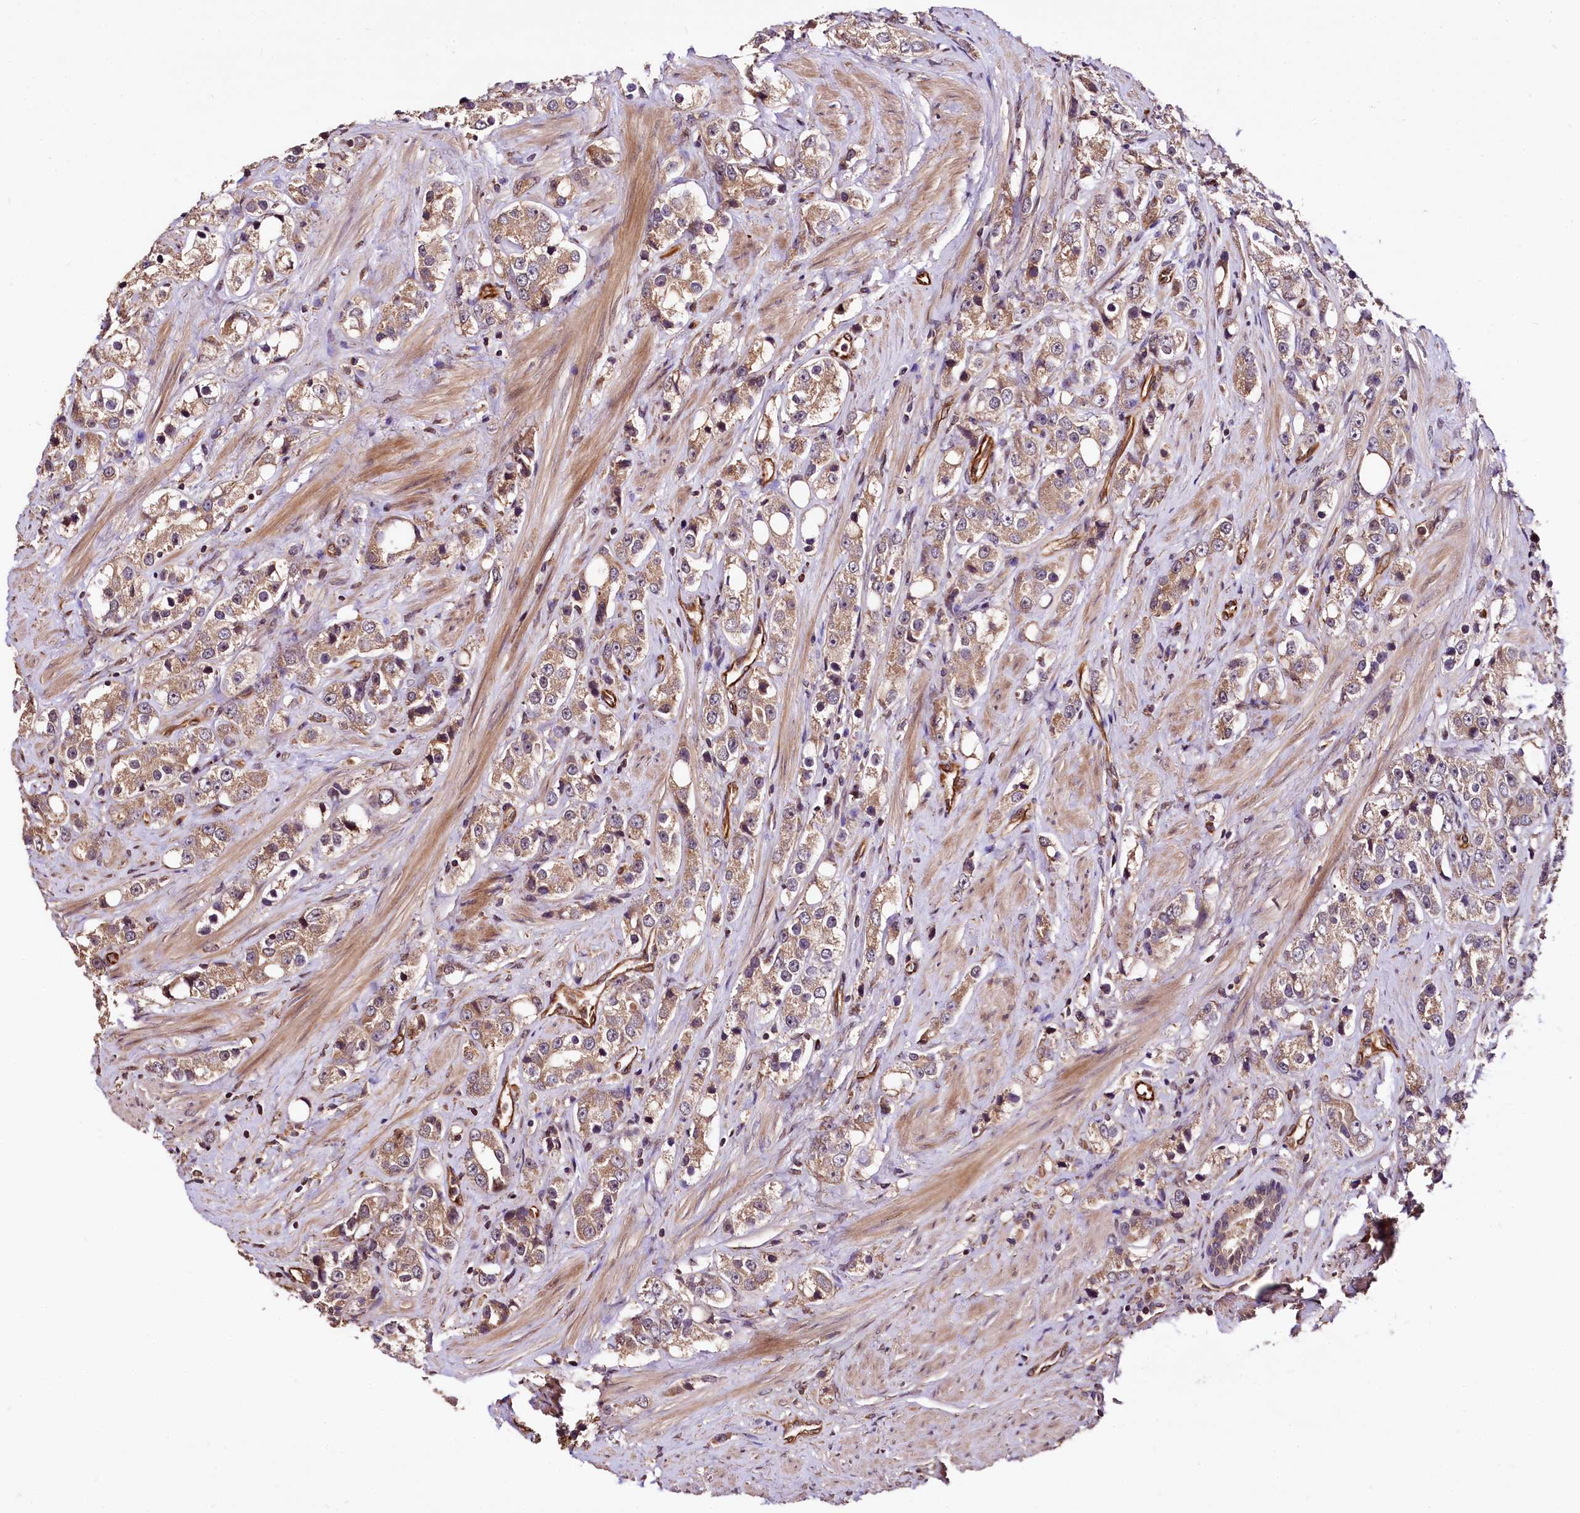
{"staining": {"intensity": "weak", "quantity": ">75%", "location": "cytoplasmic/membranous"}, "tissue": "prostate cancer", "cell_type": "Tumor cells", "image_type": "cancer", "snomed": [{"axis": "morphology", "description": "Adenocarcinoma, NOS"}, {"axis": "topography", "description": "Prostate"}], "caption": "Immunohistochemical staining of human prostate cancer (adenocarcinoma) shows weak cytoplasmic/membranous protein staining in about >75% of tumor cells.", "gene": "TBCEL", "patient": {"sex": "male", "age": 79}}